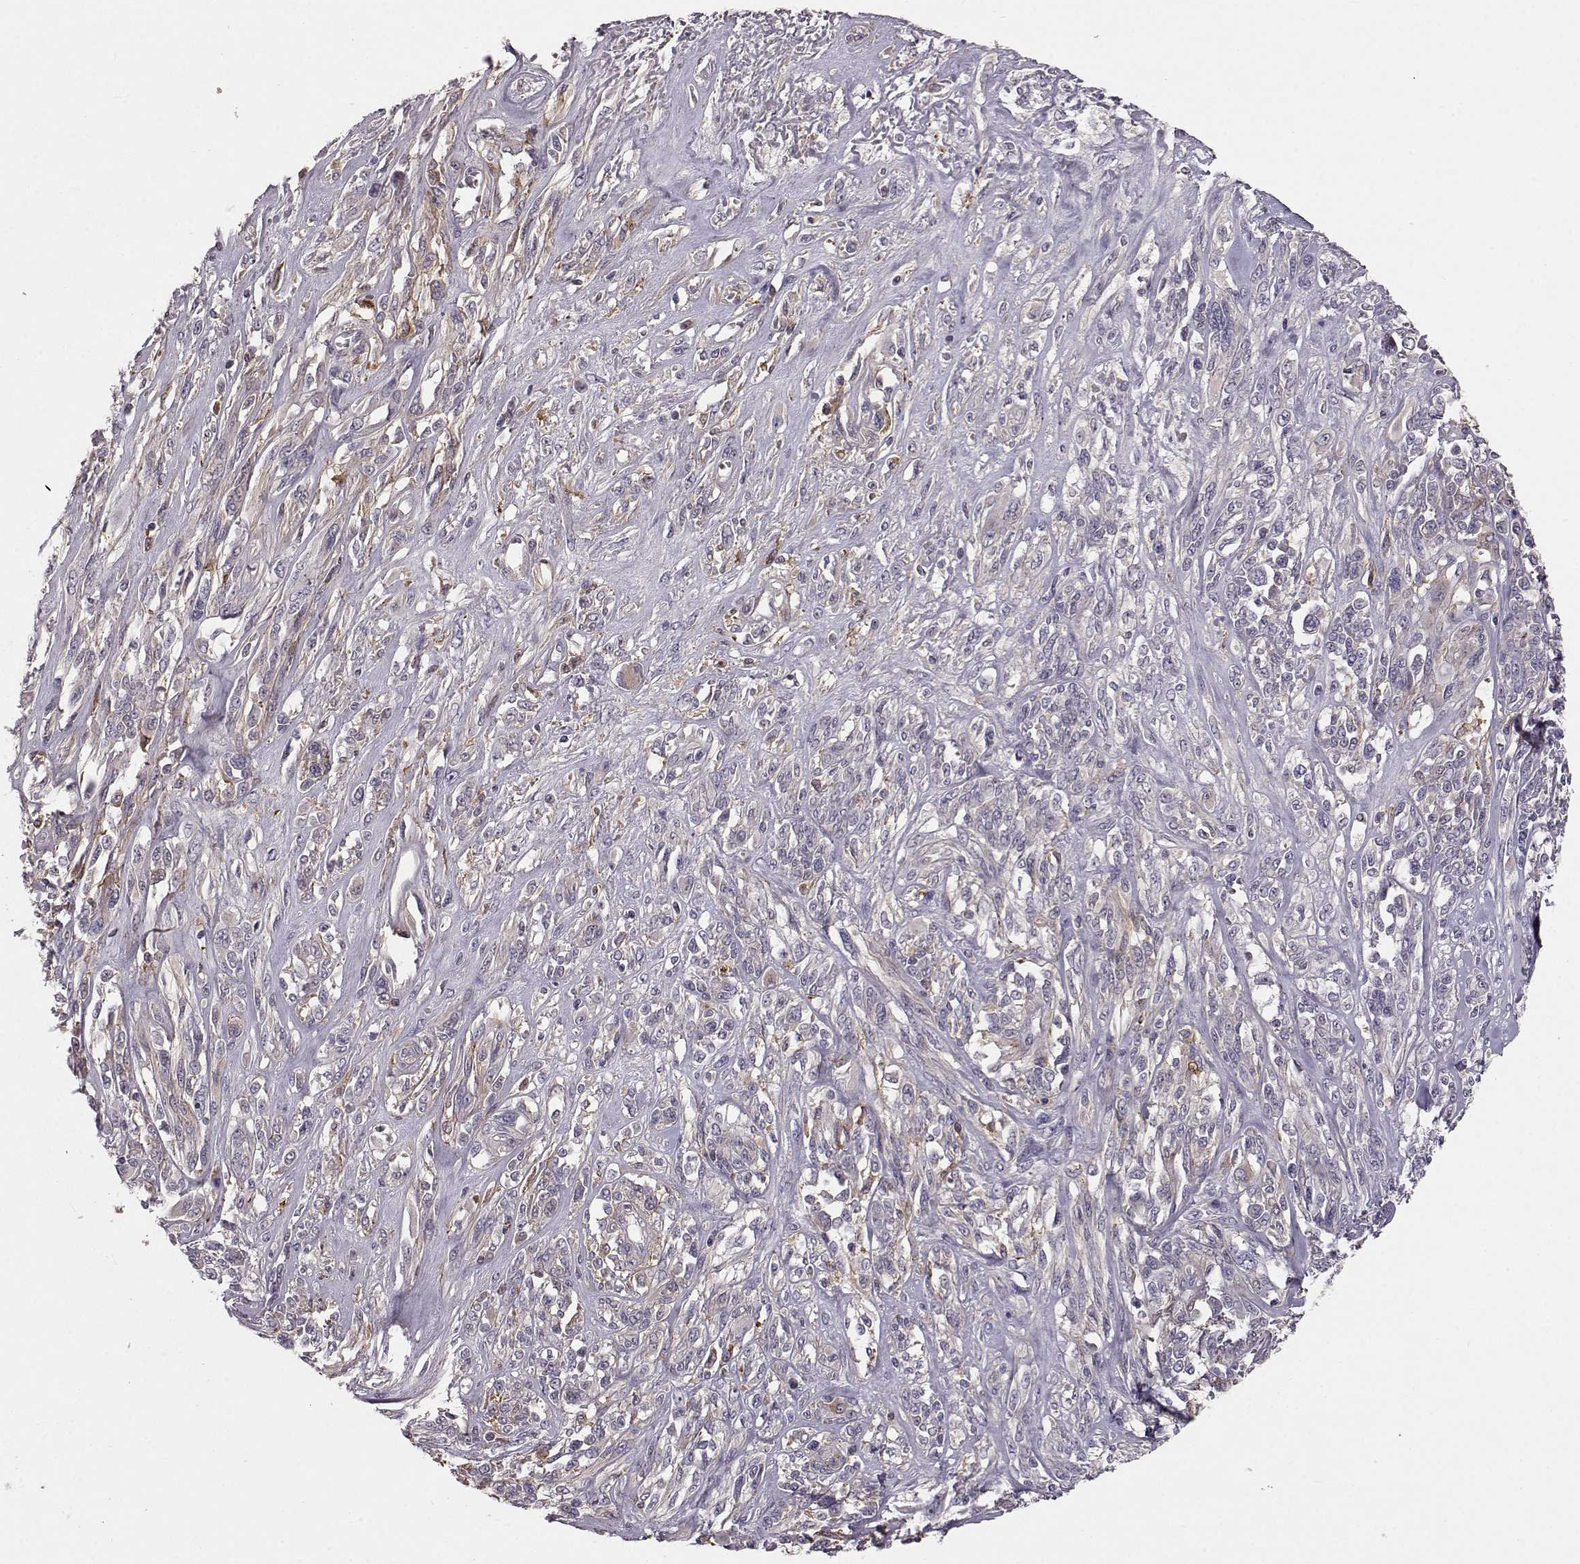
{"staining": {"intensity": "weak", "quantity": "<25%", "location": "cytoplasmic/membranous"}, "tissue": "melanoma", "cell_type": "Tumor cells", "image_type": "cancer", "snomed": [{"axis": "morphology", "description": "Malignant melanoma, NOS"}, {"axis": "topography", "description": "Skin"}], "caption": "Tumor cells are negative for protein expression in human melanoma.", "gene": "CCNF", "patient": {"sex": "female", "age": 91}}